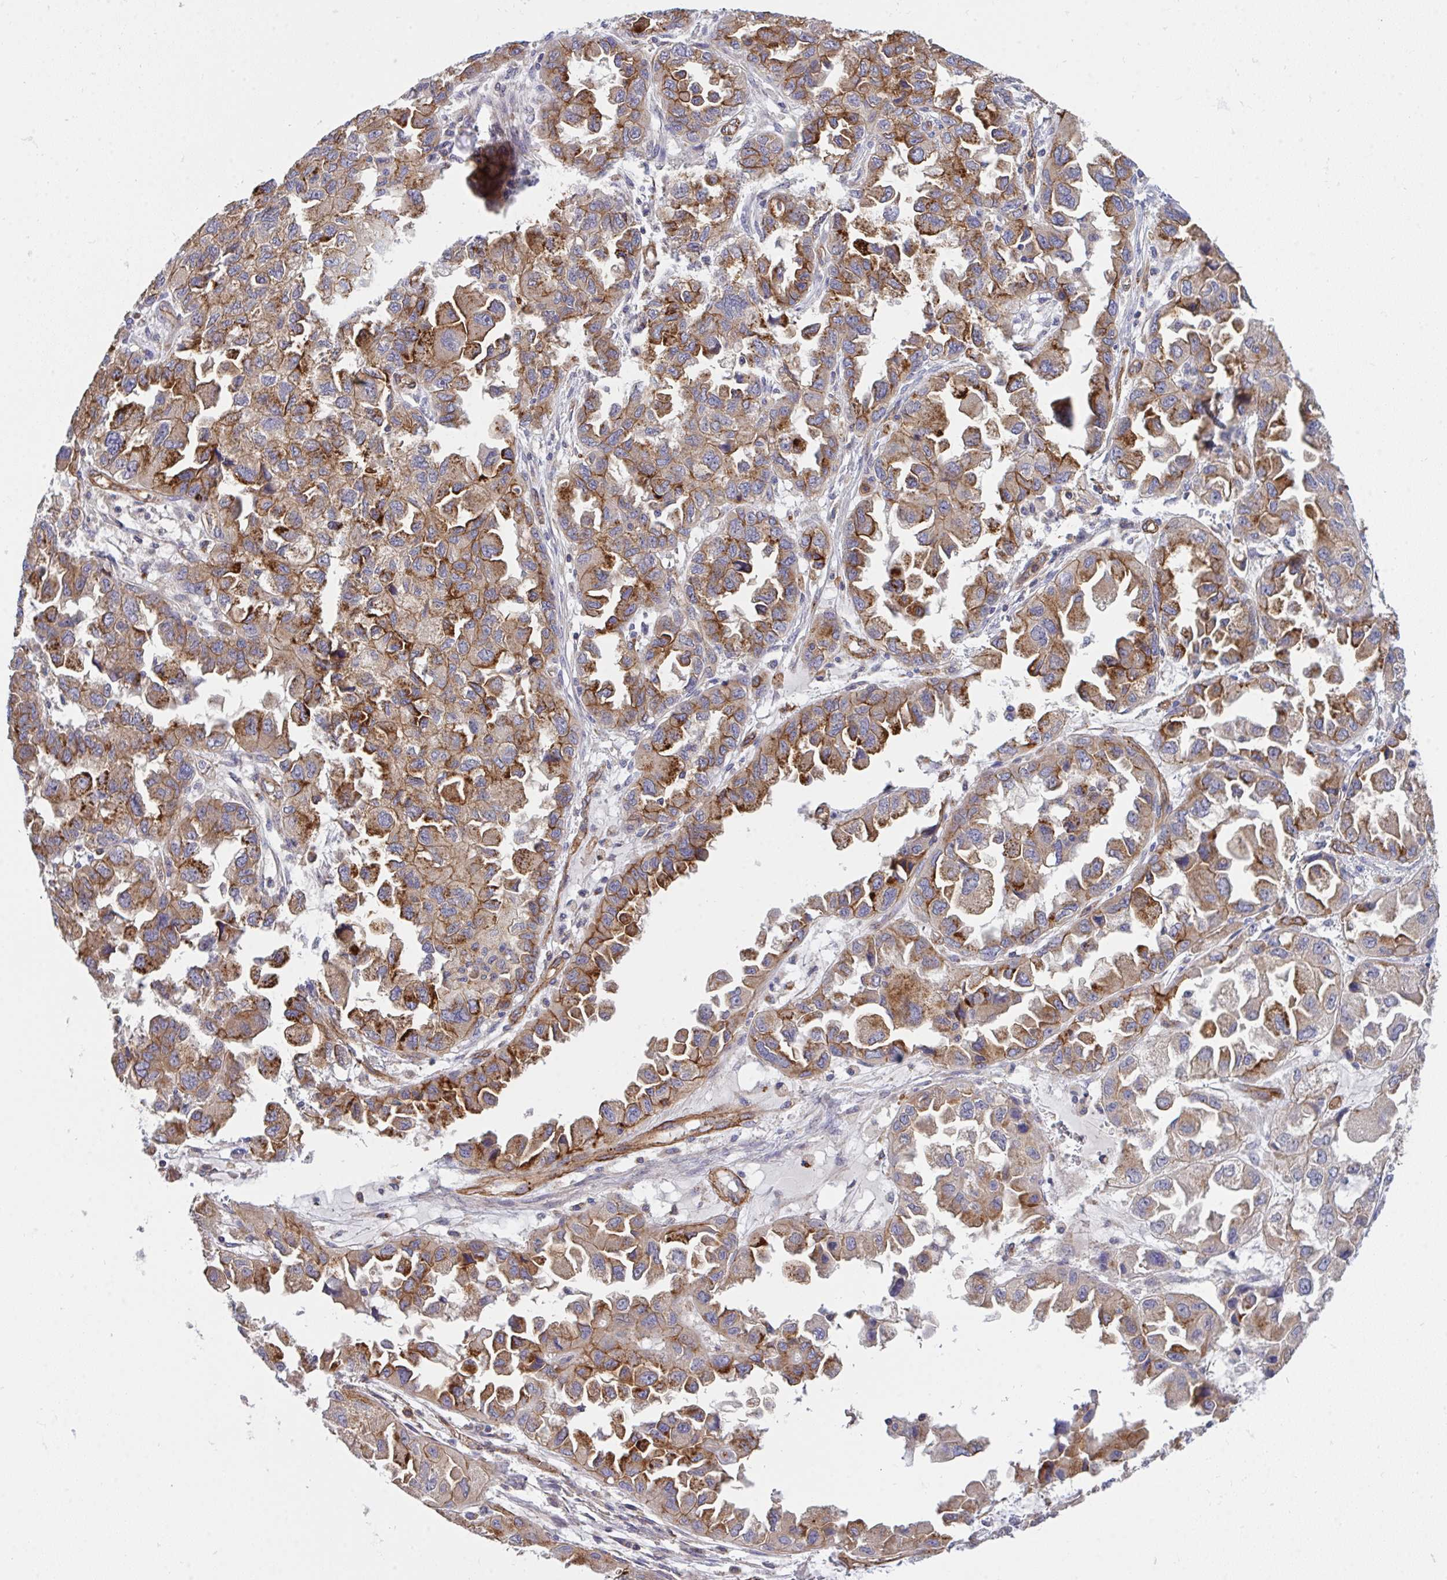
{"staining": {"intensity": "moderate", "quantity": ">75%", "location": "cytoplasmic/membranous"}, "tissue": "ovarian cancer", "cell_type": "Tumor cells", "image_type": "cancer", "snomed": [{"axis": "morphology", "description": "Cystadenocarcinoma, serous, NOS"}, {"axis": "topography", "description": "Ovary"}], "caption": "A medium amount of moderate cytoplasmic/membranous staining is seen in approximately >75% of tumor cells in ovarian cancer tissue.", "gene": "C4orf36", "patient": {"sex": "female", "age": 84}}